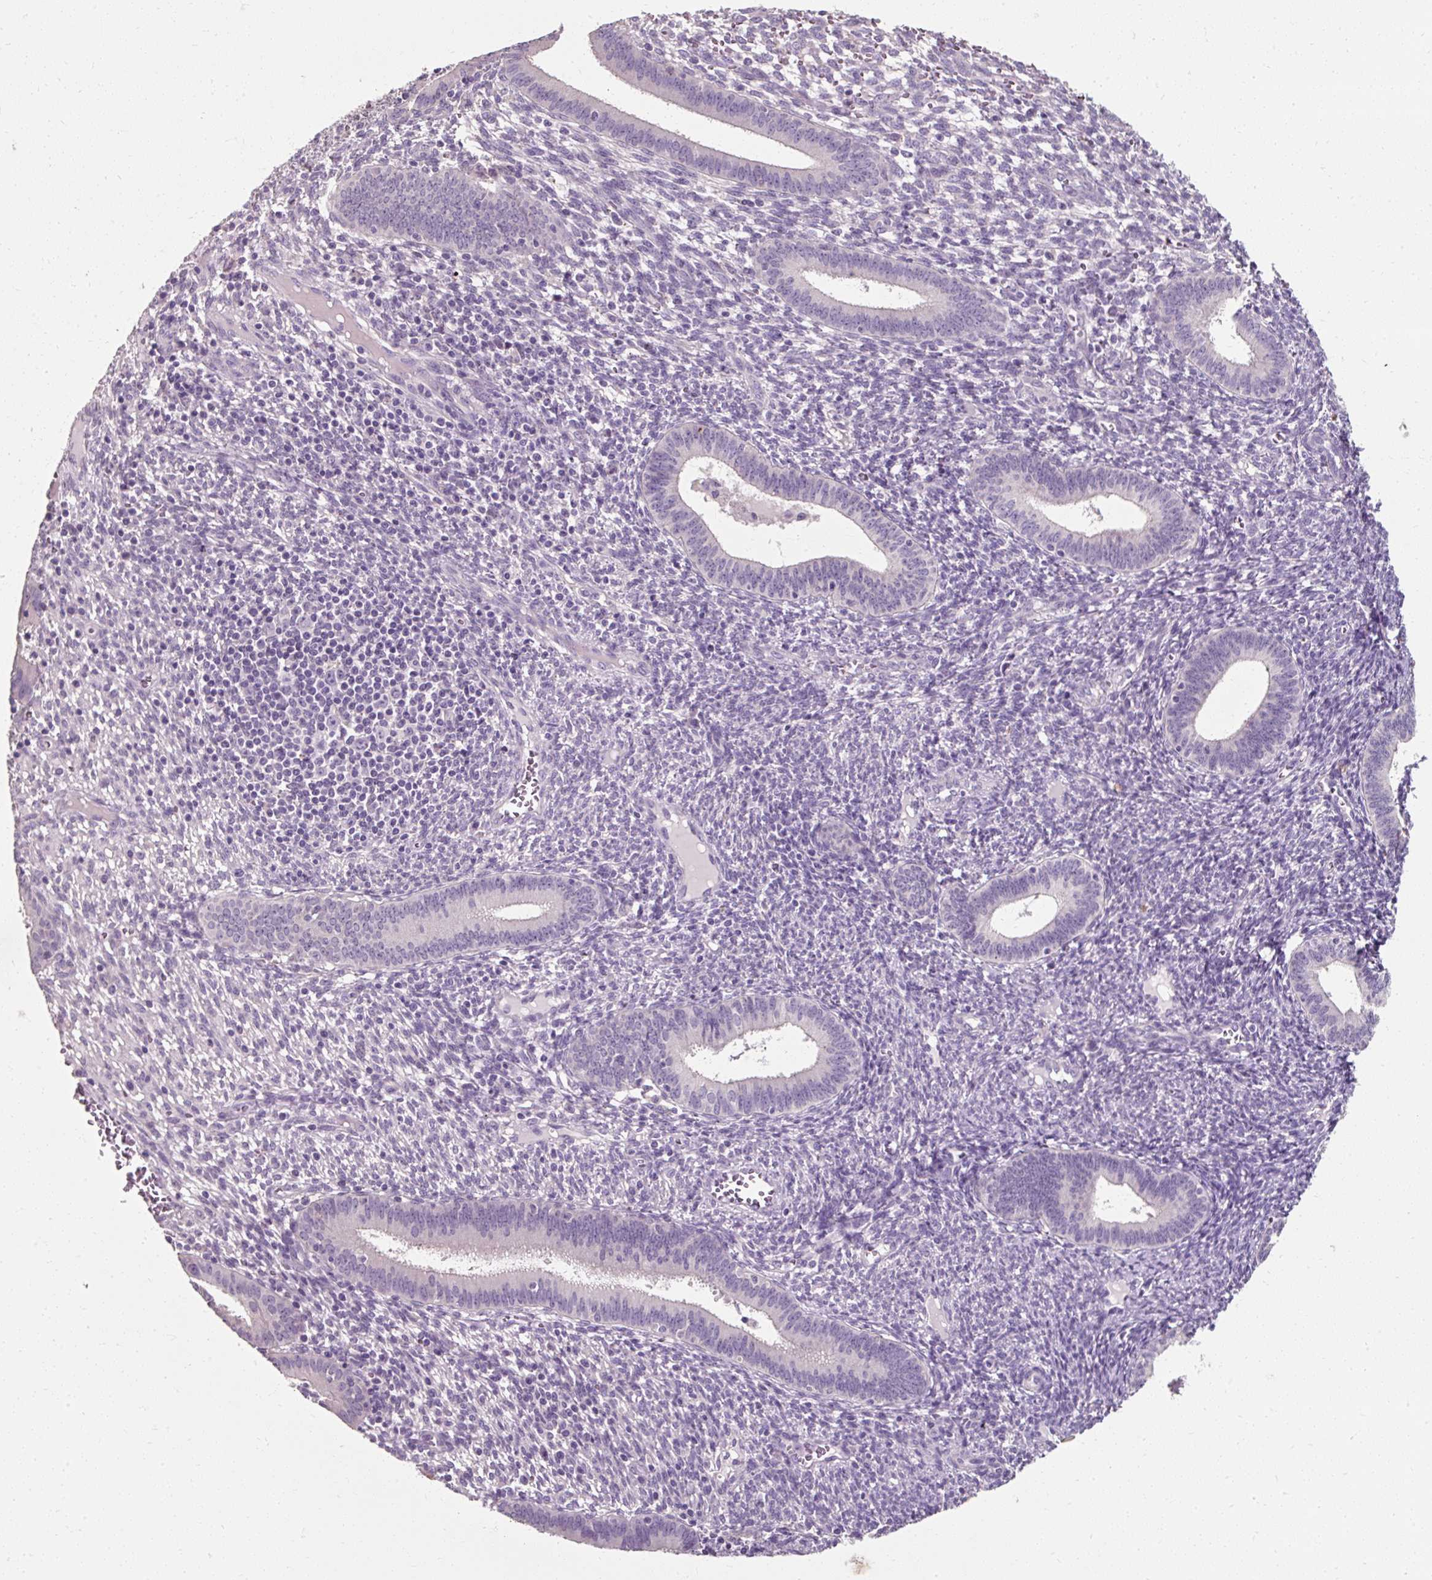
{"staining": {"intensity": "negative", "quantity": "none", "location": "none"}, "tissue": "endometrium", "cell_type": "Cells in endometrial stroma", "image_type": "normal", "snomed": [{"axis": "morphology", "description": "Normal tissue, NOS"}, {"axis": "topography", "description": "Endometrium"}], "caption": "Immunohistochemistry (IHC) histopathology image of unremarkable human endometrium stained for a protein (brown), which reveals no expression in cells in endometrial stroma.", "gene": "KLHL24", "patient": {"sex": "female", "age": 41}}